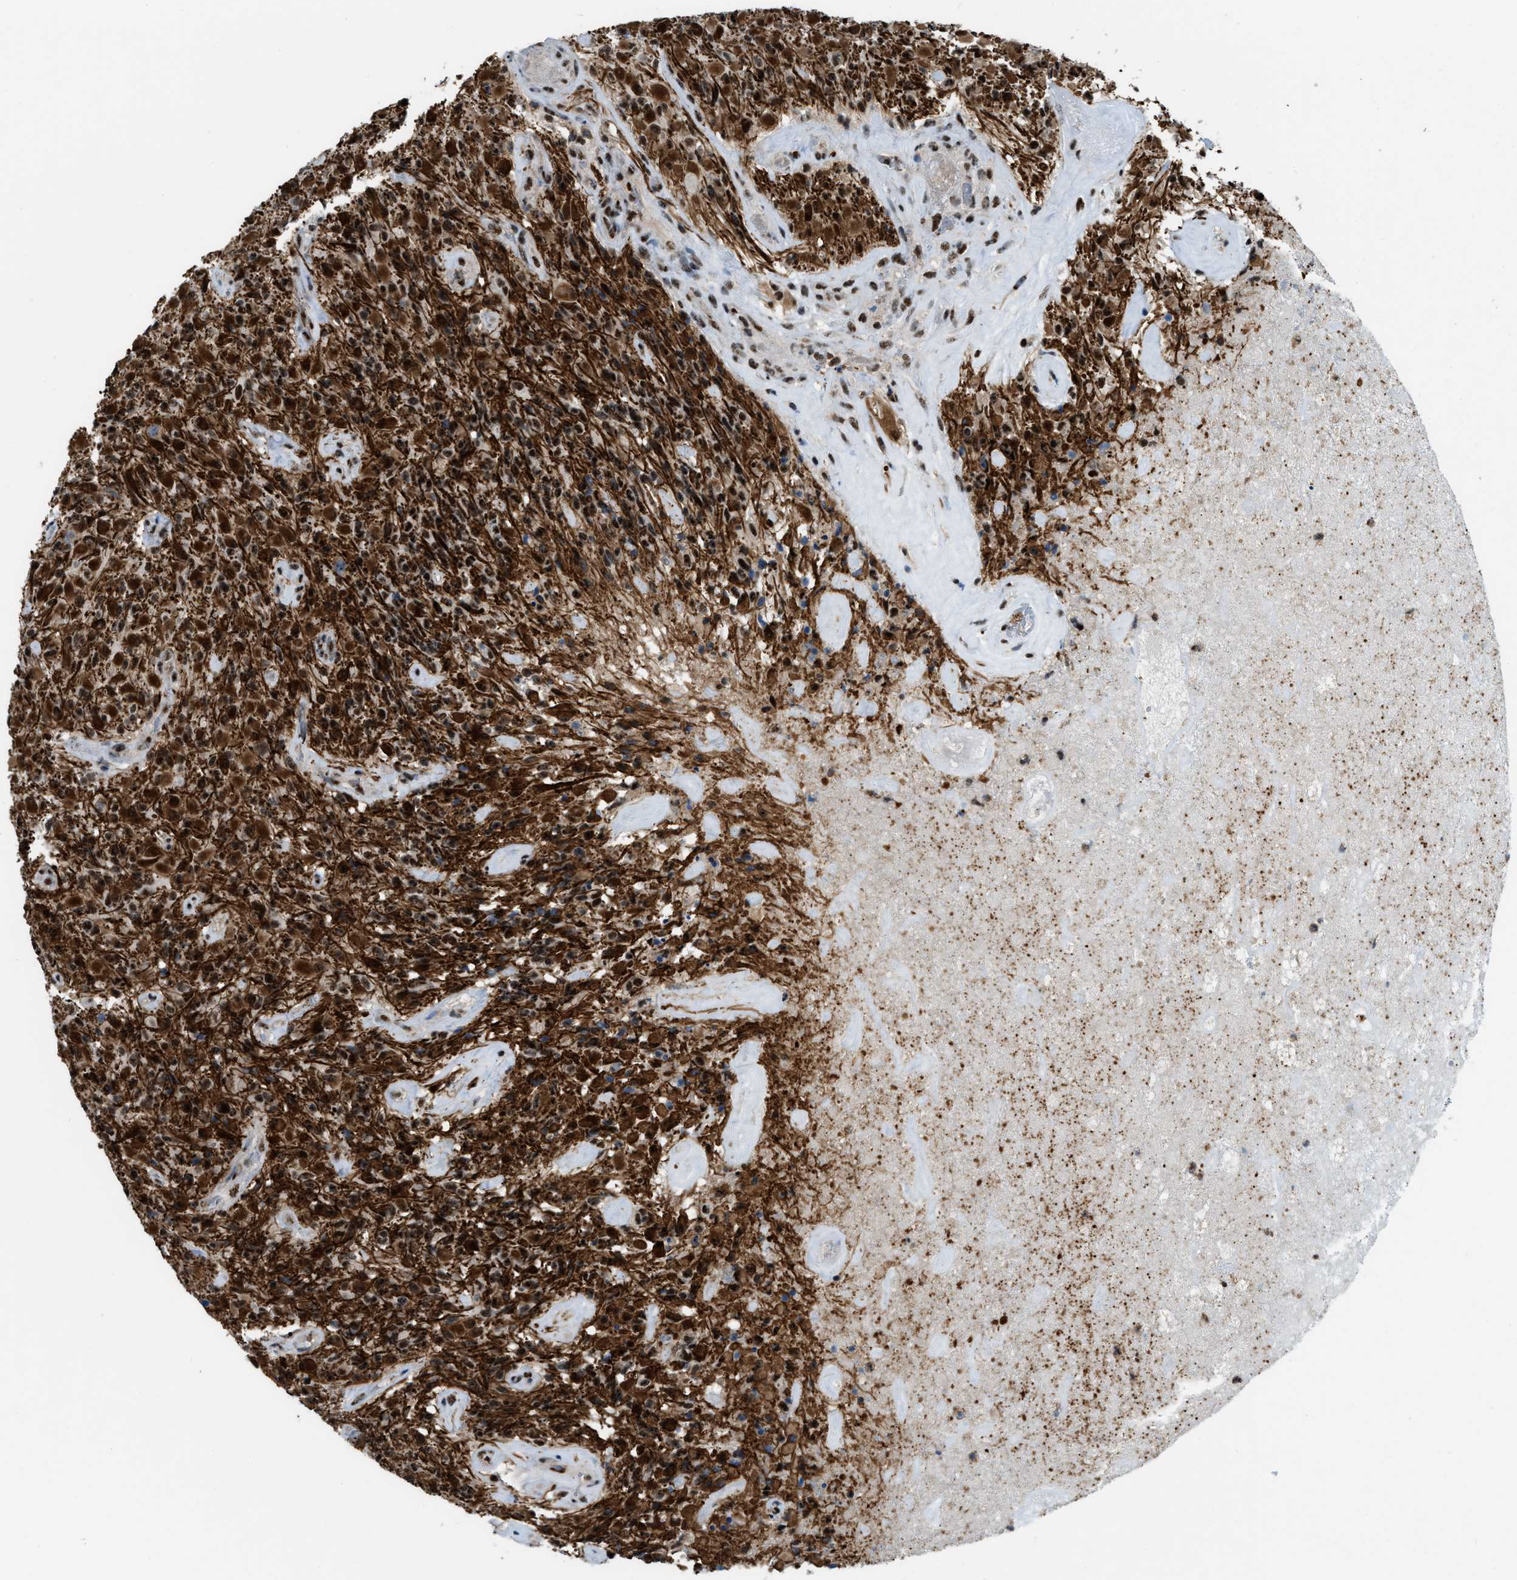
{"staining": {"intensity": "strong", "quantity": ">75%", "location": "cytoplasmic/membranous,nuclear"}, "tissue": "glioma", "cell_type": "Tumor cells", "image_type": "cancer", "snomed": [{"axis": "morphology", "description": "Glioma, malignant, High grade"}, {"axis": "topography", "description": "Brain"}], "caption": "DAB (3,3'-diaminobenzidine) immunohistochemical staining of human glioma exhibits strong cytoplasmic/membranous and nuclear protein positivity in about >75% of tumor cells.", "gene": "NUMA1", "patient": {"sex": "male", "age": 71}}